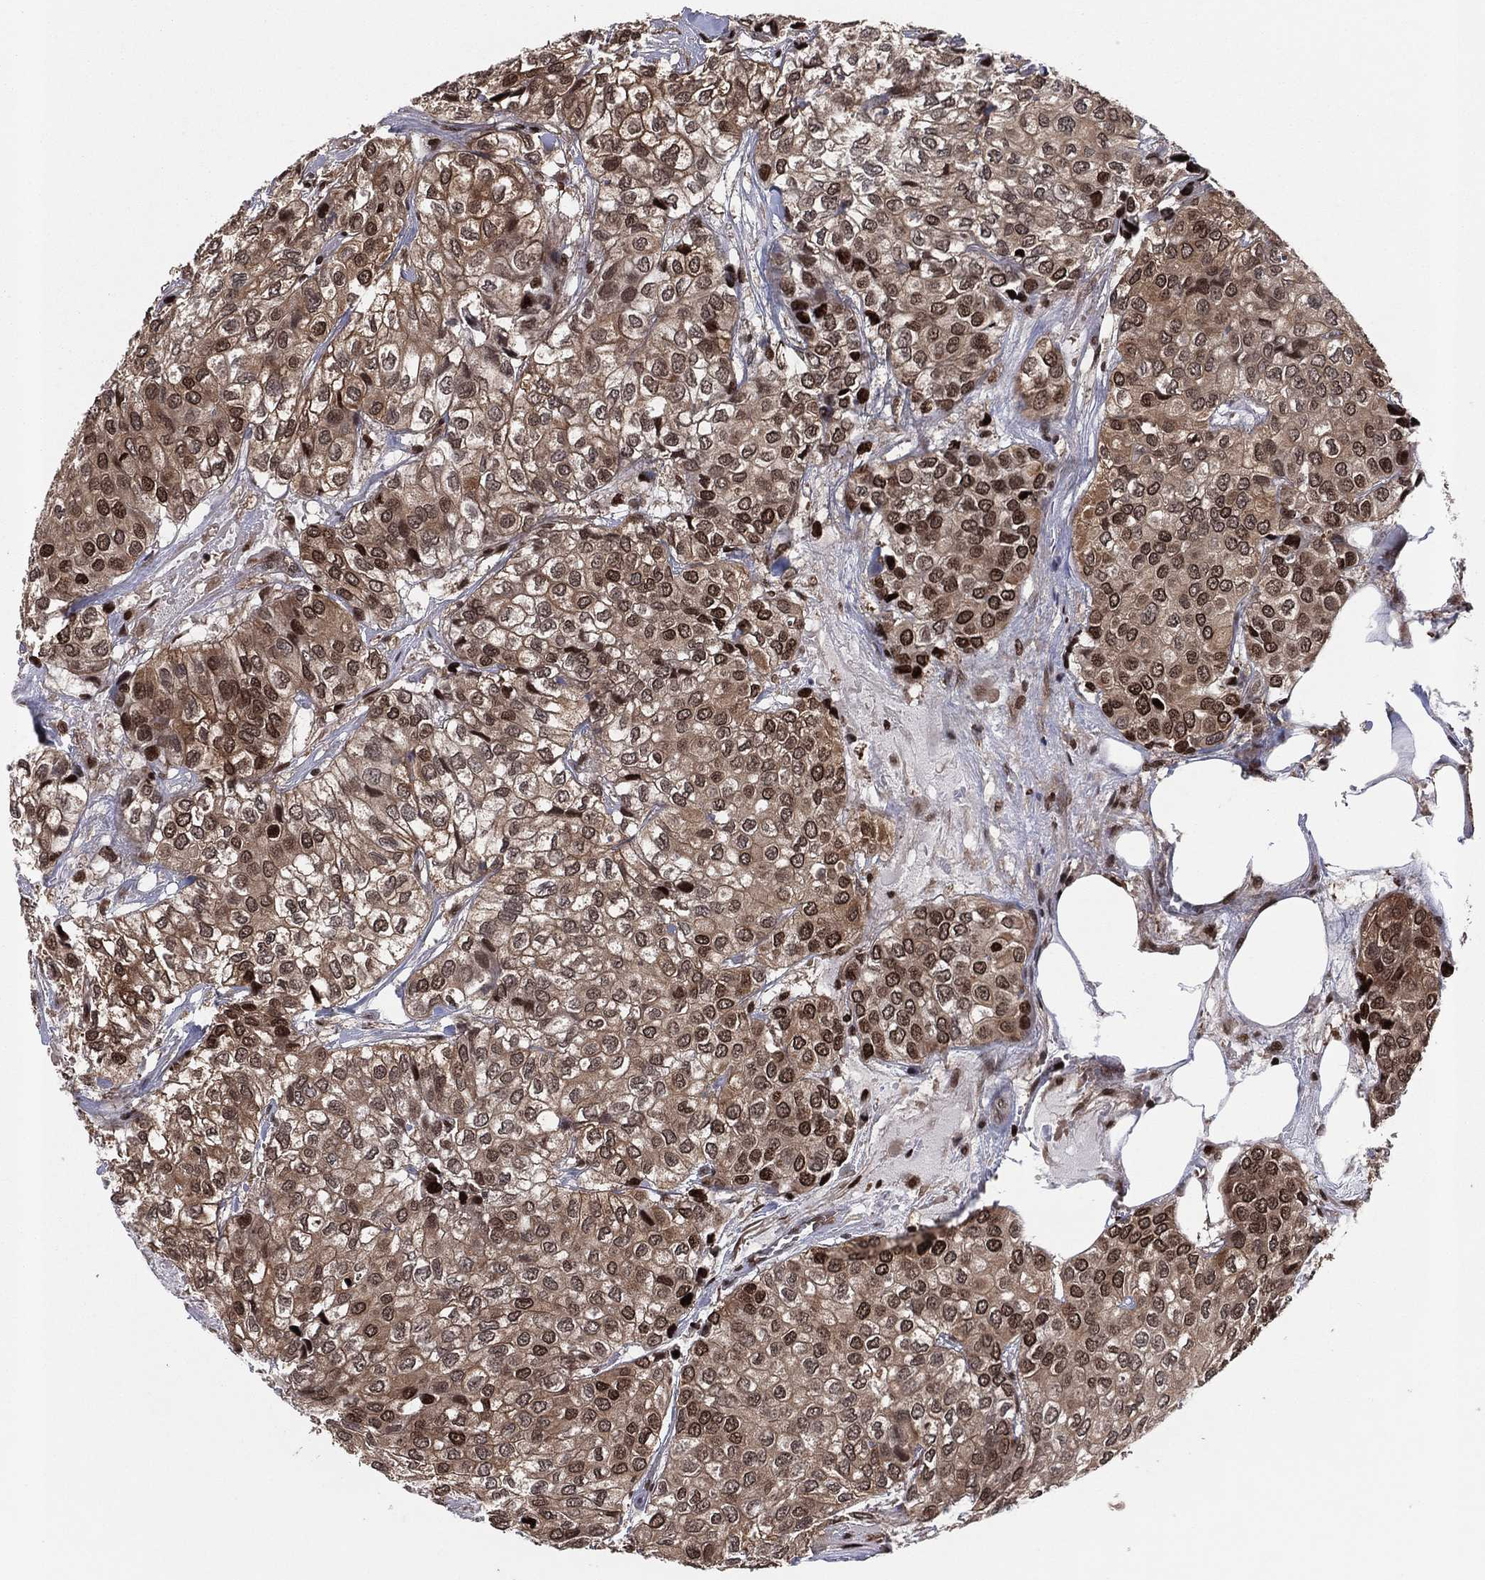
{"staining": {"intensity": "strong", "quantity": ">75%", "location": "cytoplasmic/membranous,nuclear"}, "tissue": "urothelial cancer", "cell_type": "Tumor cells", "image_type": "cancer", "snomed": [{"axis": "morphology", "description": "Urothelial carcinoma, High grade"}, {"axis": "topography", "description": "Urinary bladder"}], "caption": "Urothelial cancer tissue reveals strong cytoplasmic/membranous and nuclear staining in approximately >75% of tumor cells, visualized by immunohistochemistry.", "gene": "PSMA1", "patient": {"sex": "male", "age": 73}}